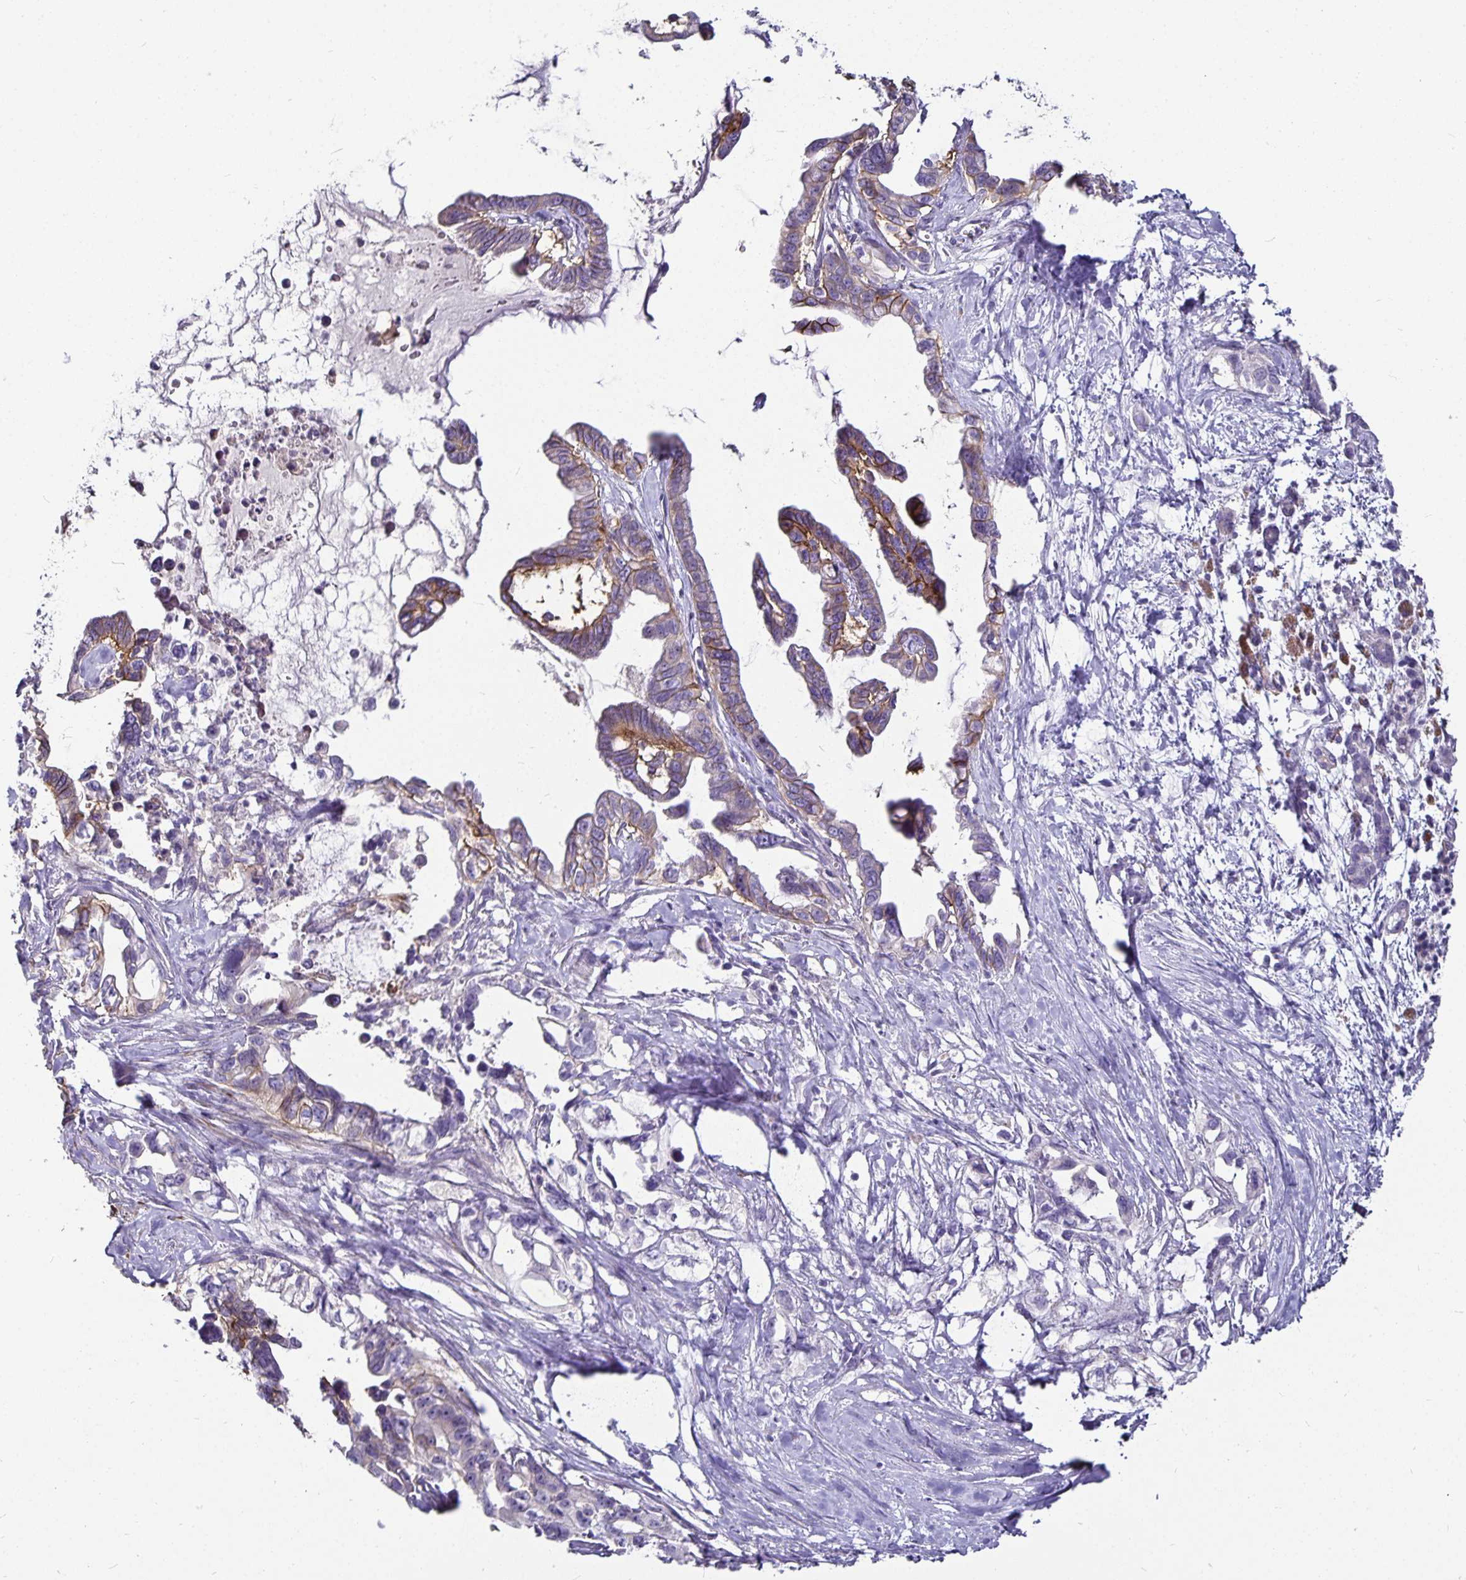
{"staining": {"intensity": "moderate", "quantity": "<25%", "location": "cytoplasmic/membranous"}, "tissue": "pancreatic cancer", "cell_type": "Tumor cells", "image_type": "cancer", "snomed": [{"axis": "morphology", "description": "Adenocarcinoma, NOS"}, {"axis": "topography", "description": "Pancreas"}], "caption": "A histopathology image of human pancreatic adenocarcinoma stained for a protein displays moderate cytoplasmic/membranous brown staining in tumor cells.", "gene": "CA12", "patient": {"sex": "male", "age": 61}}